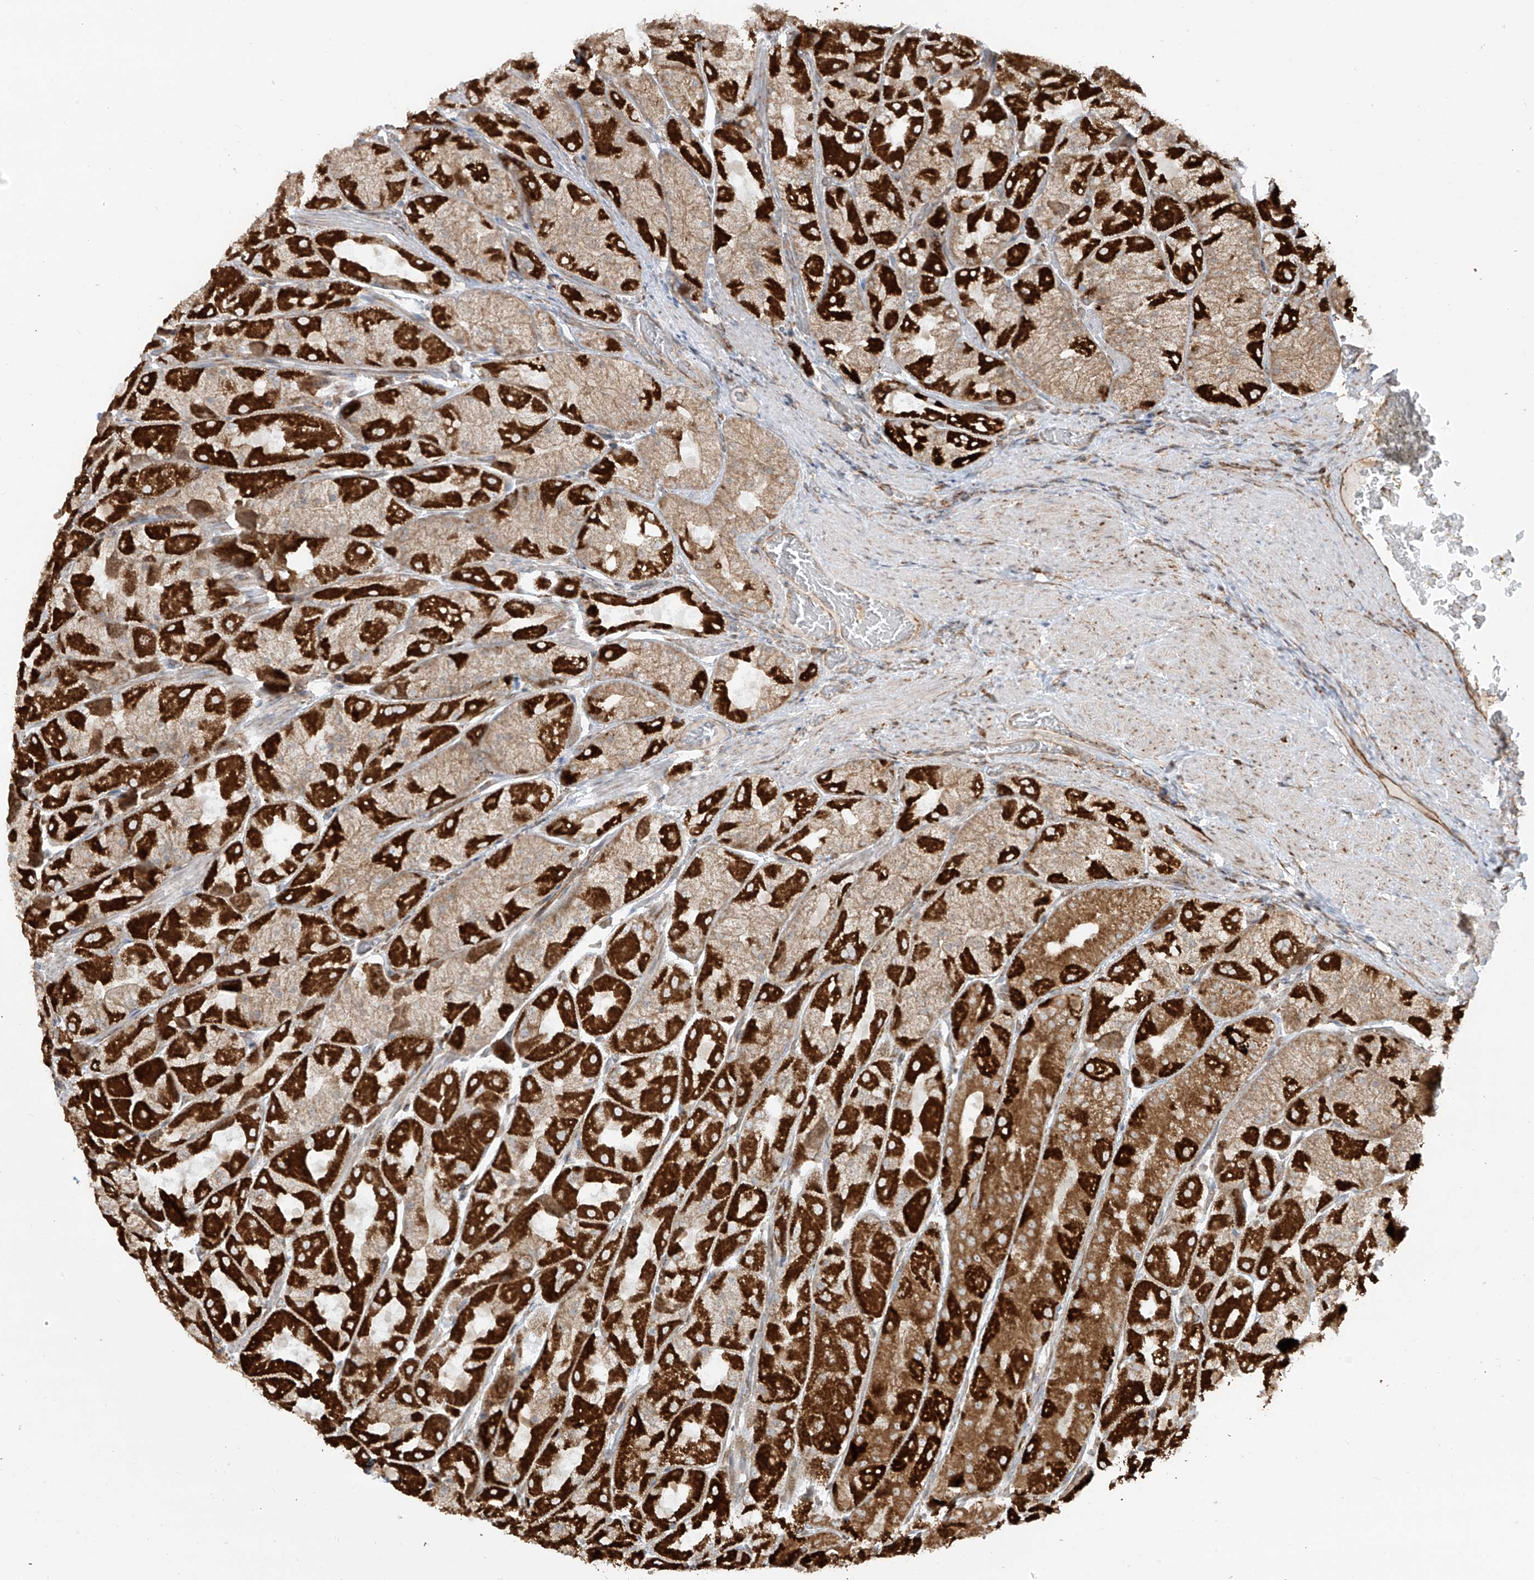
{"staining": {"intensity": "strong", "quantity": "25%-75%", "location": "cytoplasmic/membranous"}, "tissue": "stomach", "cell_type": "Glandular cells", "image_type": "normal", "snomed": [{"axis": "morphology", "description": "Normal tissue, NOS"}, {"axis": "topography", "description": "Stomach"}], "caption": "Human stomach stained for a protein (brown) displays strong cytoplasmic/membranous positive staining in approximately 25%-75% of glandular cells.", "gene": "EIF5B", "patient": {"sex": "female", "age": 61}}